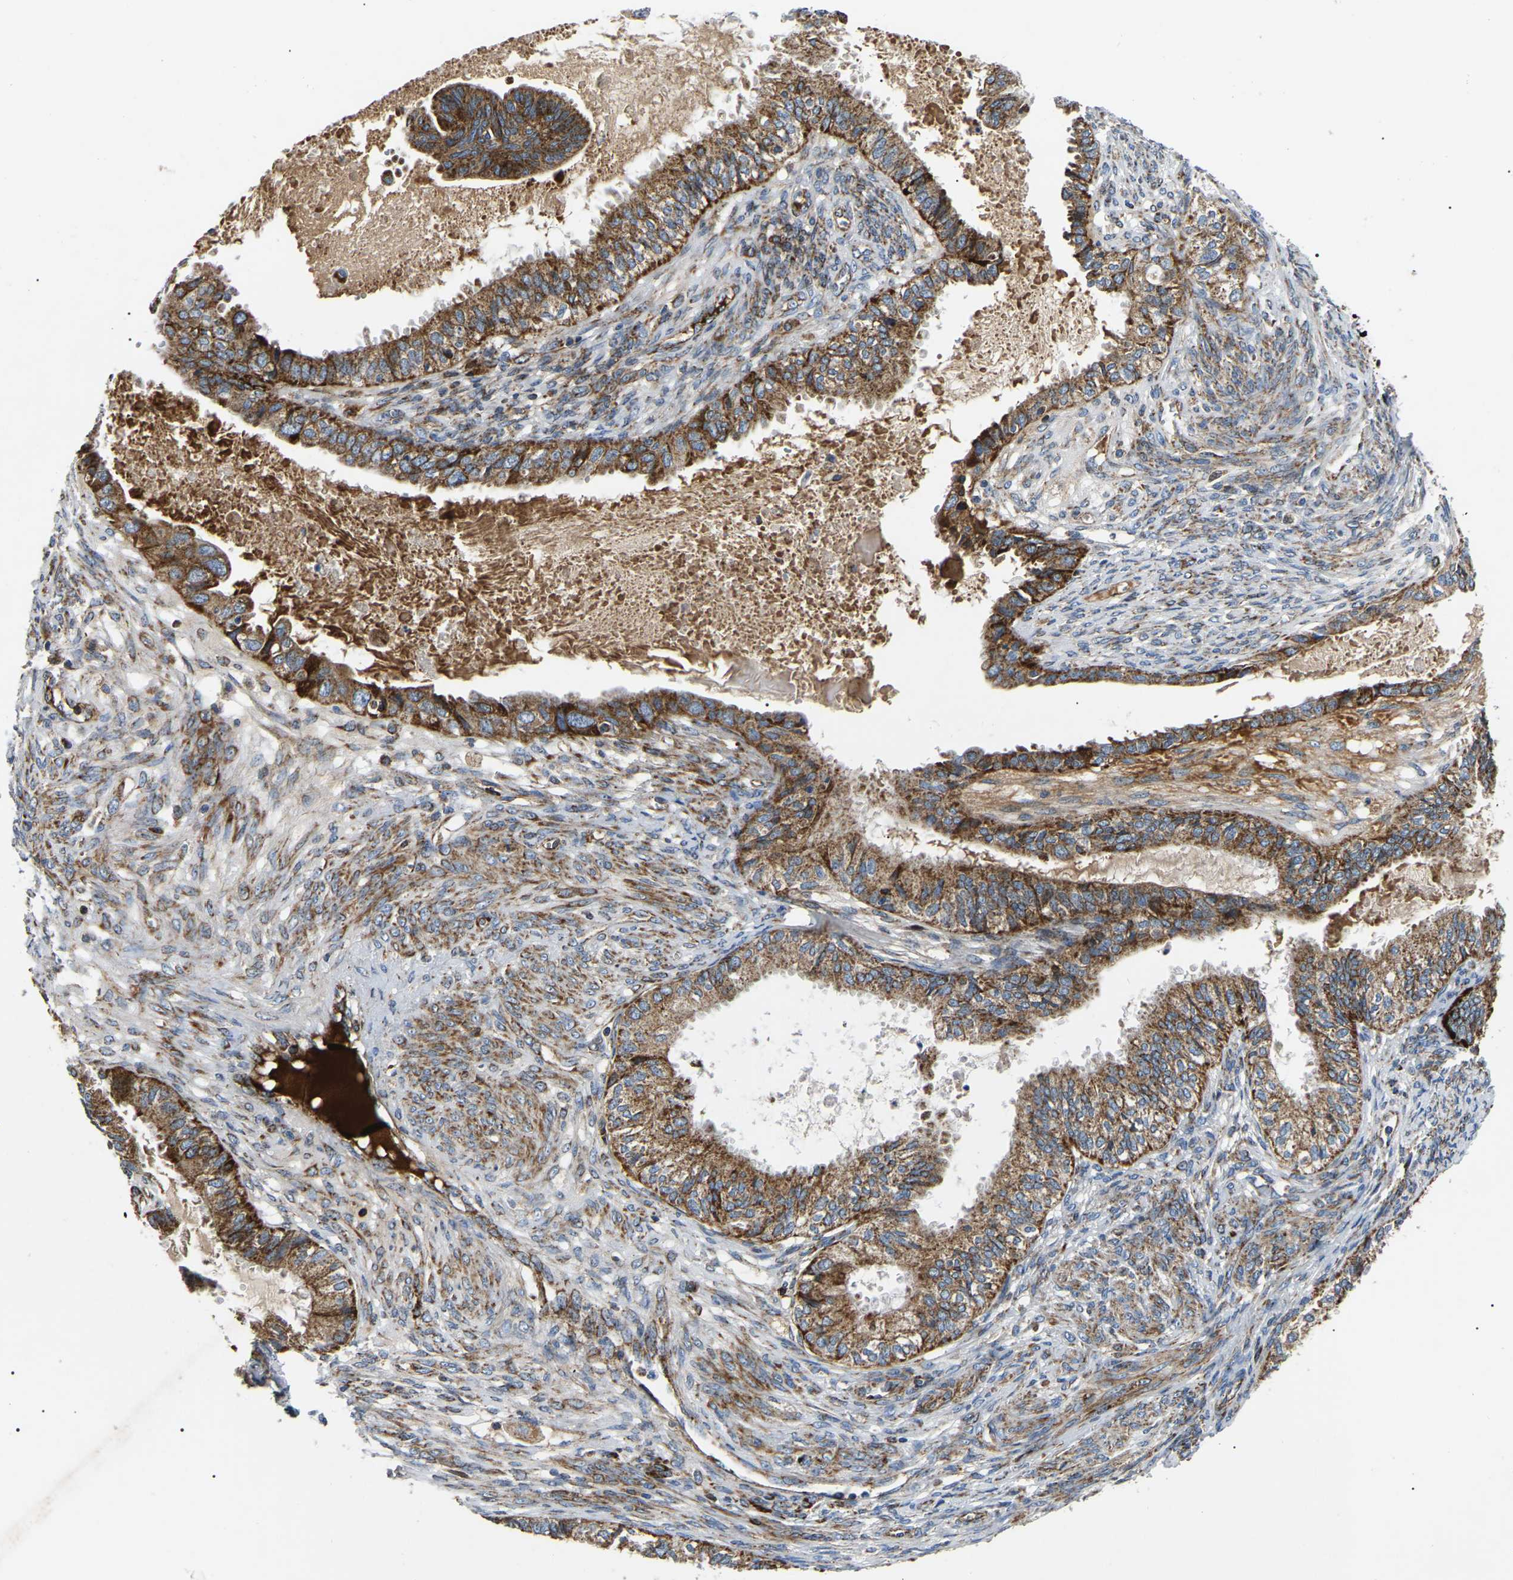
{"staining": {"intensity": "moderate", "quantity": ">75%", "location": "cytoplasmic/membranous"}, "tissue": "cervical cancer", "cell_type": "Tumor cells", "image_type": "cancer", "snomed": [{"axis": "morphology", "description": "Normal tissue, NOS"}, {"axis": "morphology", "description": "Adenocarcinoma, NOS"}, {"axis": "topography", "description": "Cervix"}, {"axis": "topography", "description": "Endometrium"}], "caption": "Tumor cells display medium levels of moderate cytoplasmic/membranous positivity in about >75% of cells in cervical cancer (adenocarcinoma). The staining is performed using DAB brown chromogen to label protein expression. The nuclei are counter-stained blue using hematoxylin.", "gene": "PPM1E", "patient": {"sex": "female", "age": 86}}